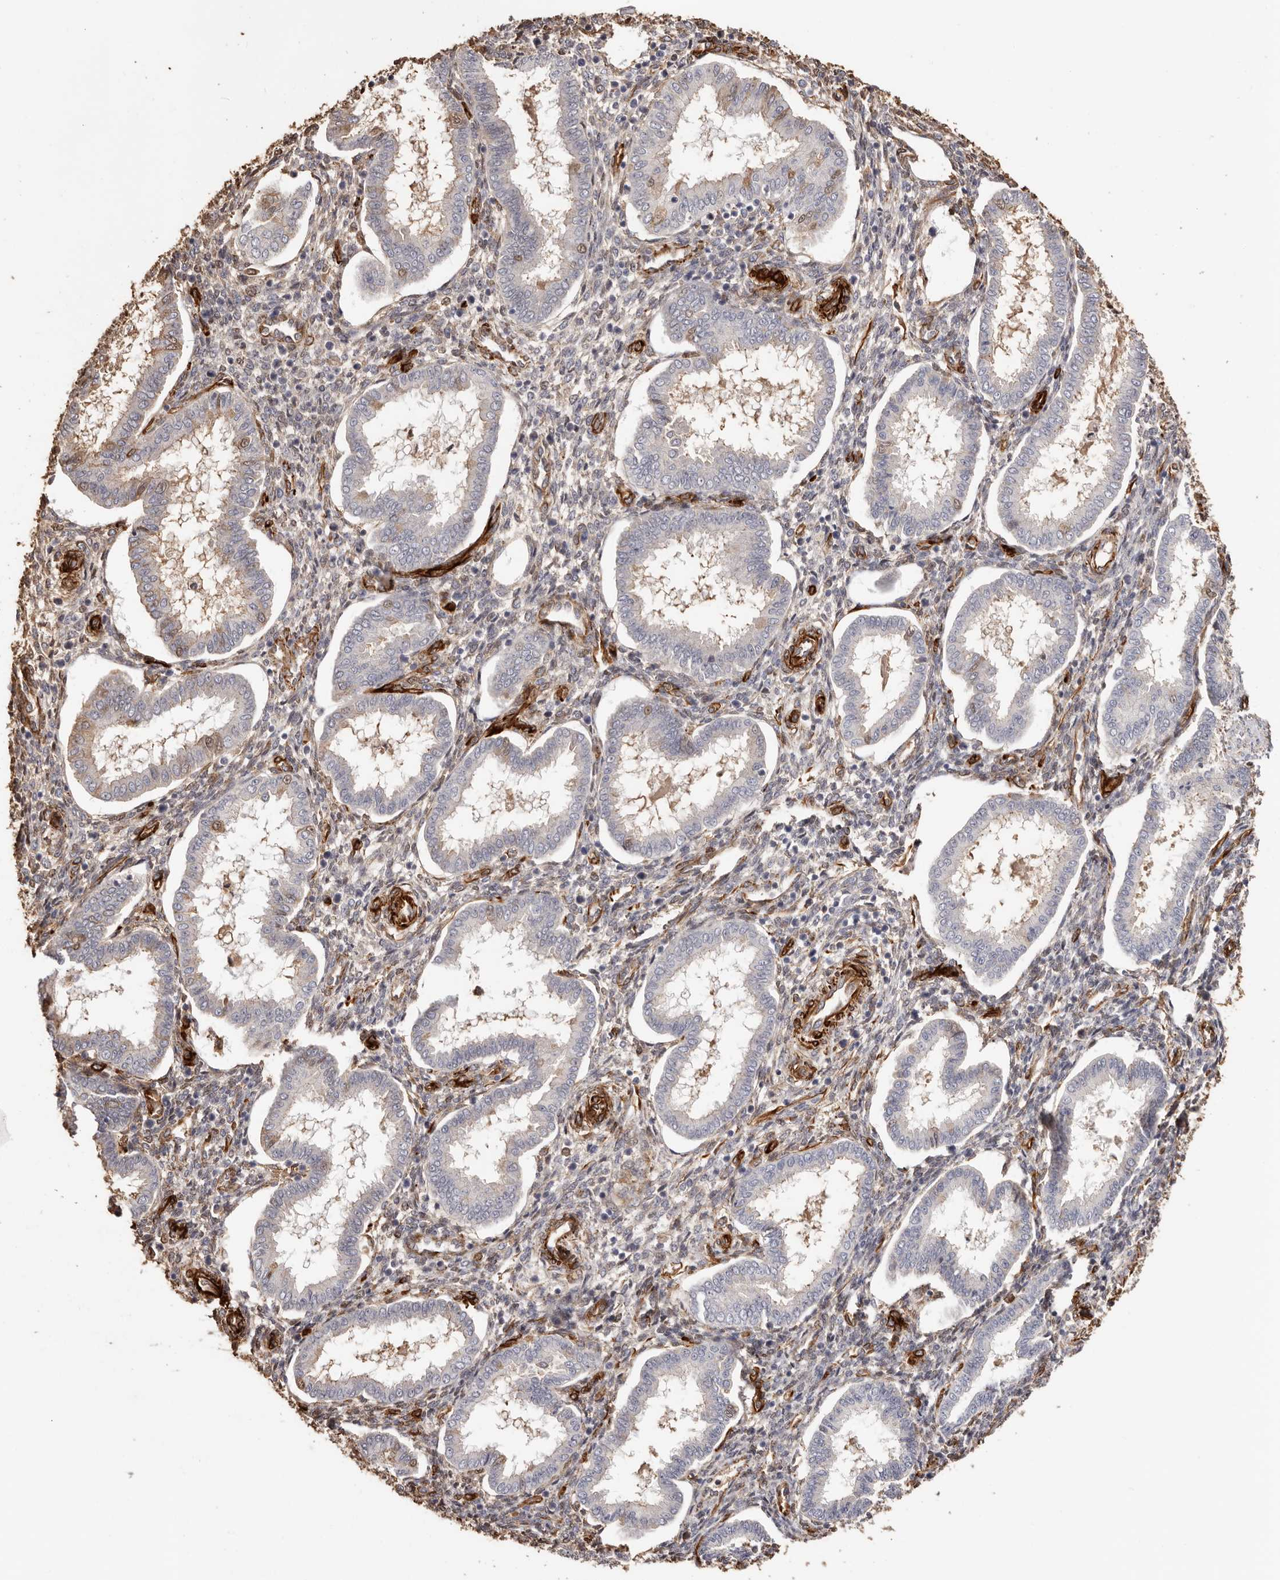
{"staining": {"intensity": "weak", "quantity": "25%-75%", "location": "cytoplasmic/membranous"}, "tissue": "endometrium", "cell_type": "Cells in endometrial stroma", "image_type": "normal", "snomed": [{"axis": "morphology", "description": "Normal tissue, NOS"}, {"axis": "topography", "description": "Endometrium"}], "caption": "Protein expression analysis of normal endometrium reveals weak cytoplasmic/membranous staining in approximately 25%-75% of cells in endometrial stroma. (DAB = brown stain, brightfield microscopy at high magnification).", "gene": "ZNF557", "patient": {"sex": "female", "age": 24}}